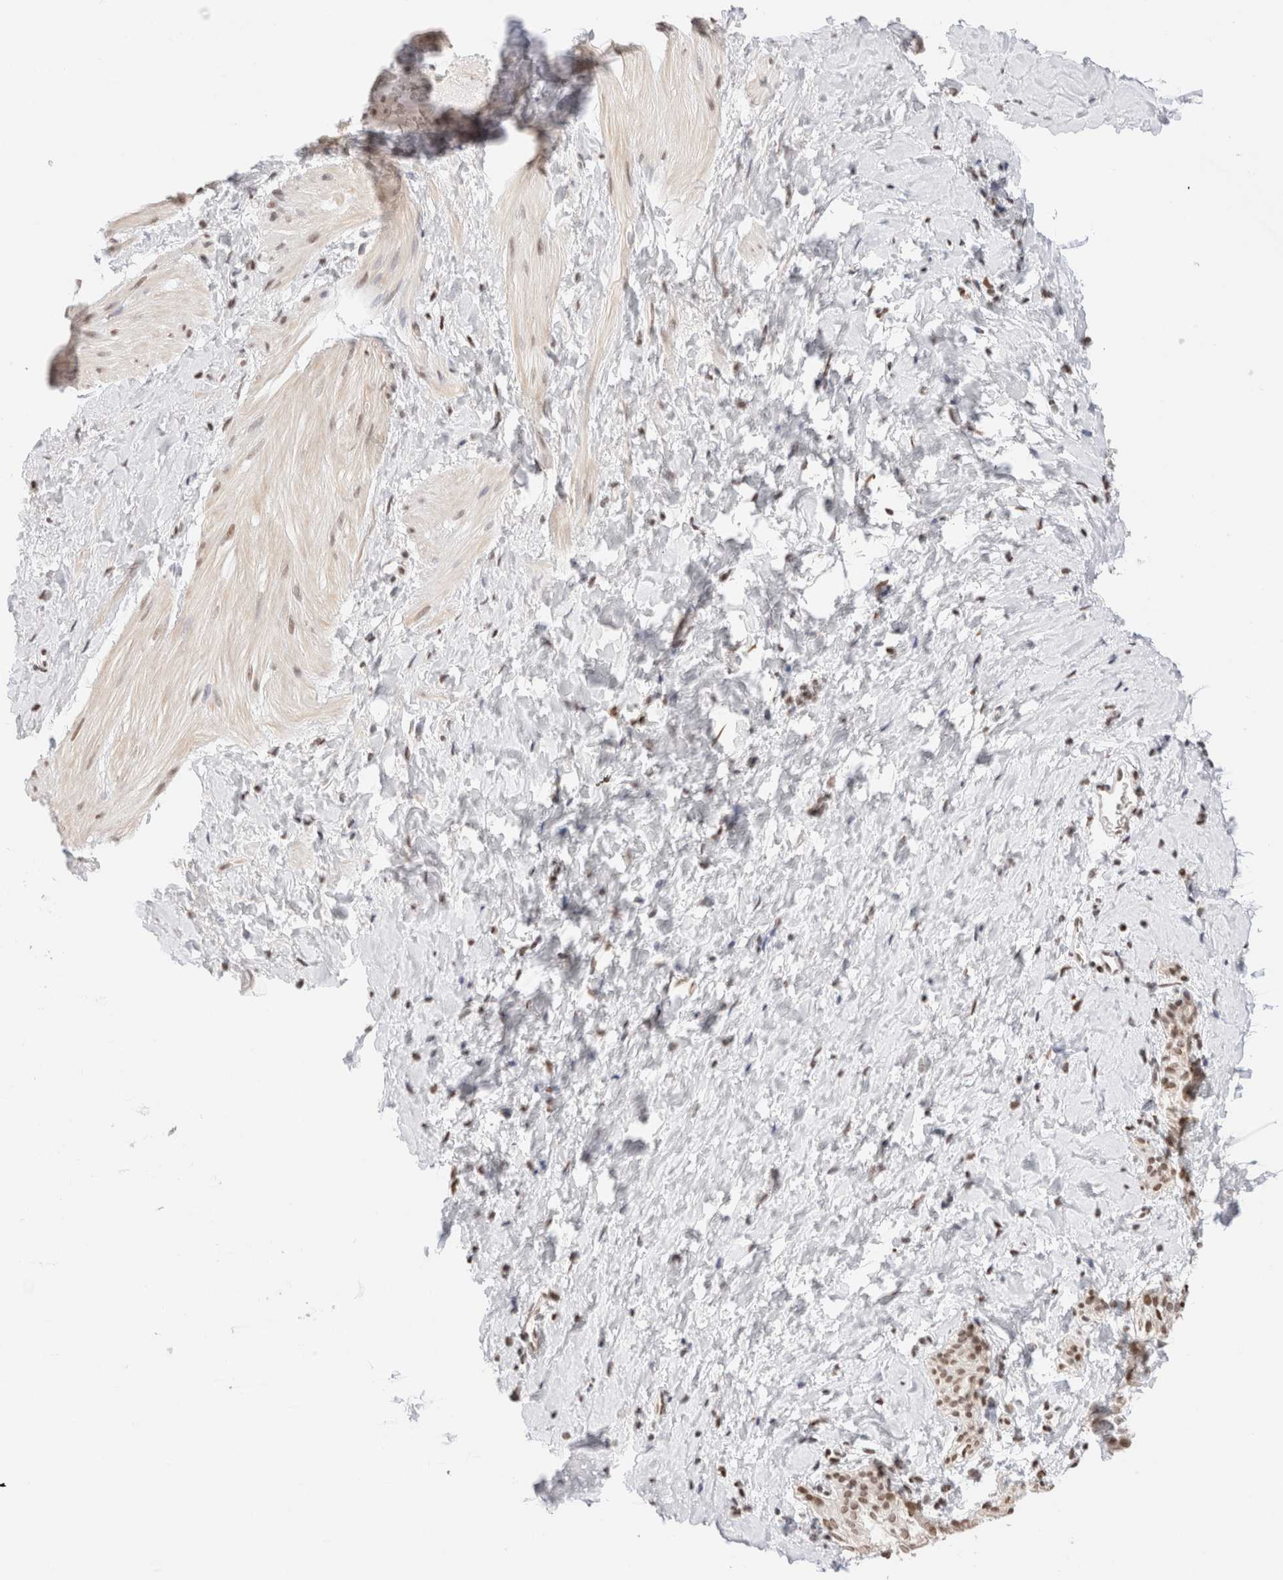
{"staining": {"intensity": "weak", "quantity": "<25%", "location": "nuclear"}, "tissue": "smooth muscle", "cell_type": "Smooth muscle cells", "image_type": "normal", "snomed": [{"axis": "morphology", "description": "Normal tissue, NOS"}, {"axis": "topography", "description": "Smooth muscle"}], "caption": "Immunohistochemical staining of unremarkable human smooth muscle demonstrates no significant staining in smooth muscle cells.", "gene": "SUPT3H", "patient": {"sex": "male", "age": 16}}